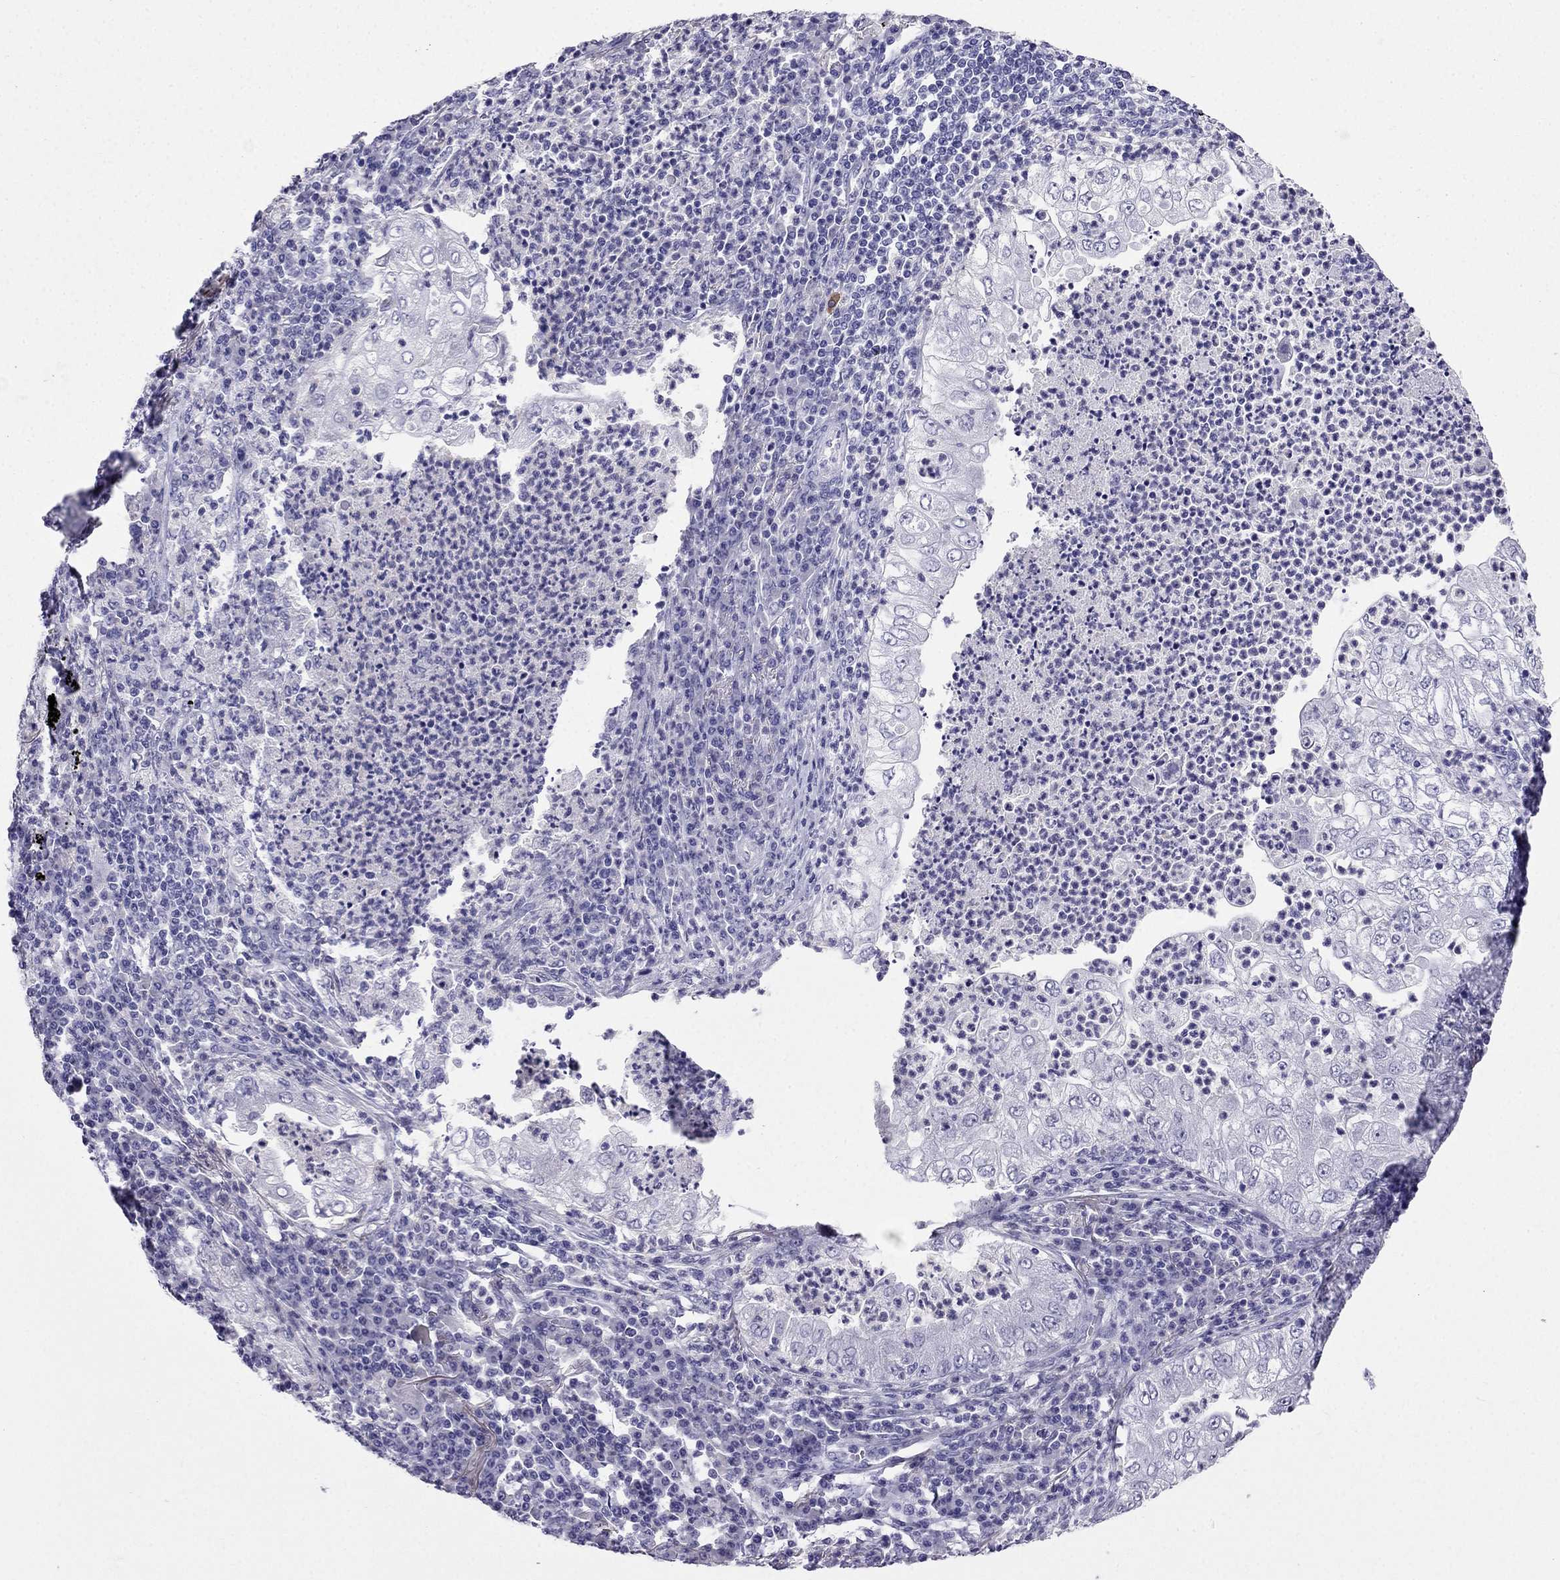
{"staining": {"intensity": "negative", "quantity": "none", "location": "none"}, "tissue": "lung cancer", "cell_type": "Tumor cells", "image_type": "cancer", "snomed": [{"axis": "morphology", "description": "Adenocarcinoma, NOS"}, {"axis": "topography", "description": "Lung"}], "caption": "Tumor cells show no significant staining in adenocarcinoma (lung). Brightfield microscopy of immunohistochemistry (IHC) stained with DAB (brown) and hematoxylin (blue), captured at high magnification.", "gene": "CDHR4", "patient": {"sex": "female", "age": 73}}